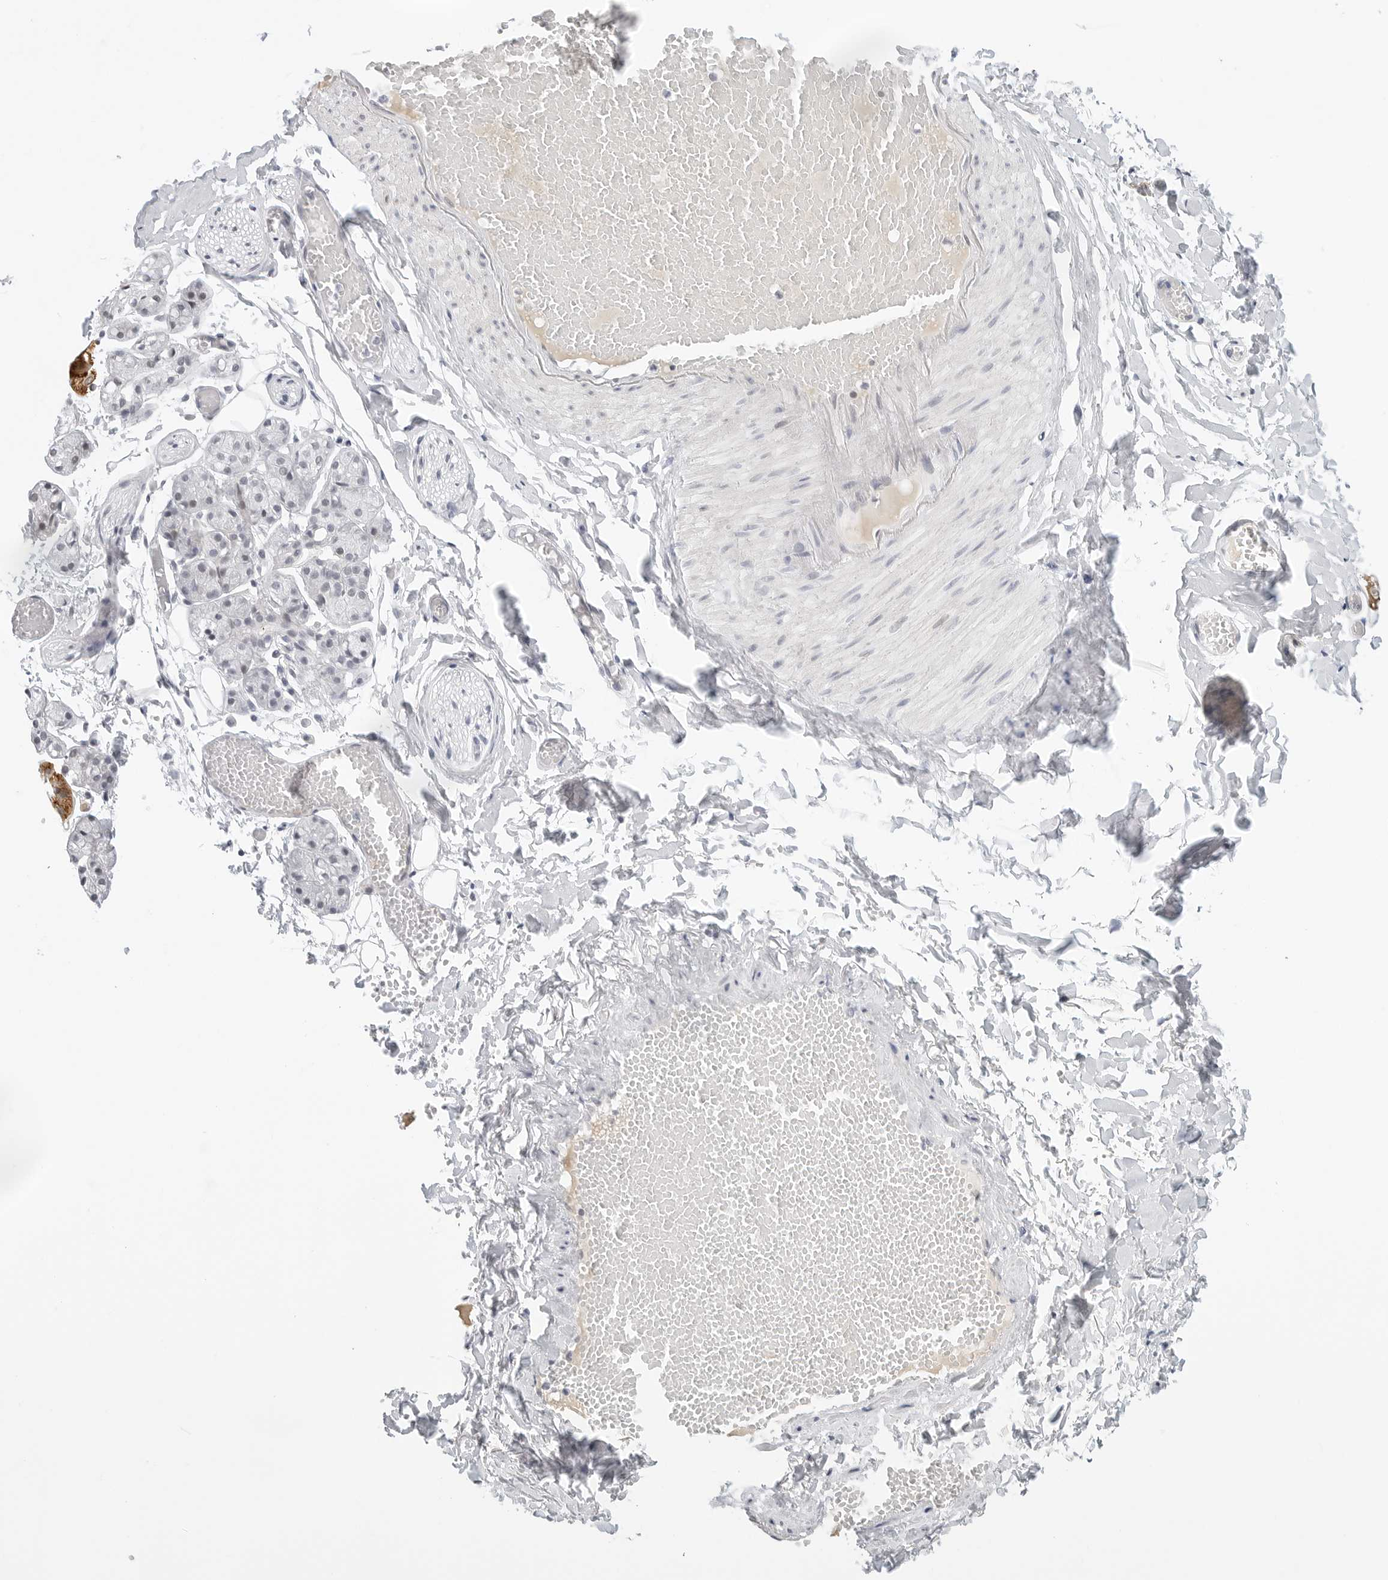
{"staining": {"intensity": "moderate", "quantity": "<25%", "location": "cytoplasmic/membranous"}, "tissue": "salivary gland", "cell_type": "Glandular cells", "image_type": "normal", "snomed": [{"axis": "morphology", "description": "Normal tissue, NOS"}, {"axis": "topography", "description": "Salivary gland"}], "caption": "Salivary gland stained with immunohistochemistry displays moderate cytoplasmic/membranous staining in about <25% of glandular cells.", "gene": "TSEN2", "patient": {"sex": "male", "age": 63}}